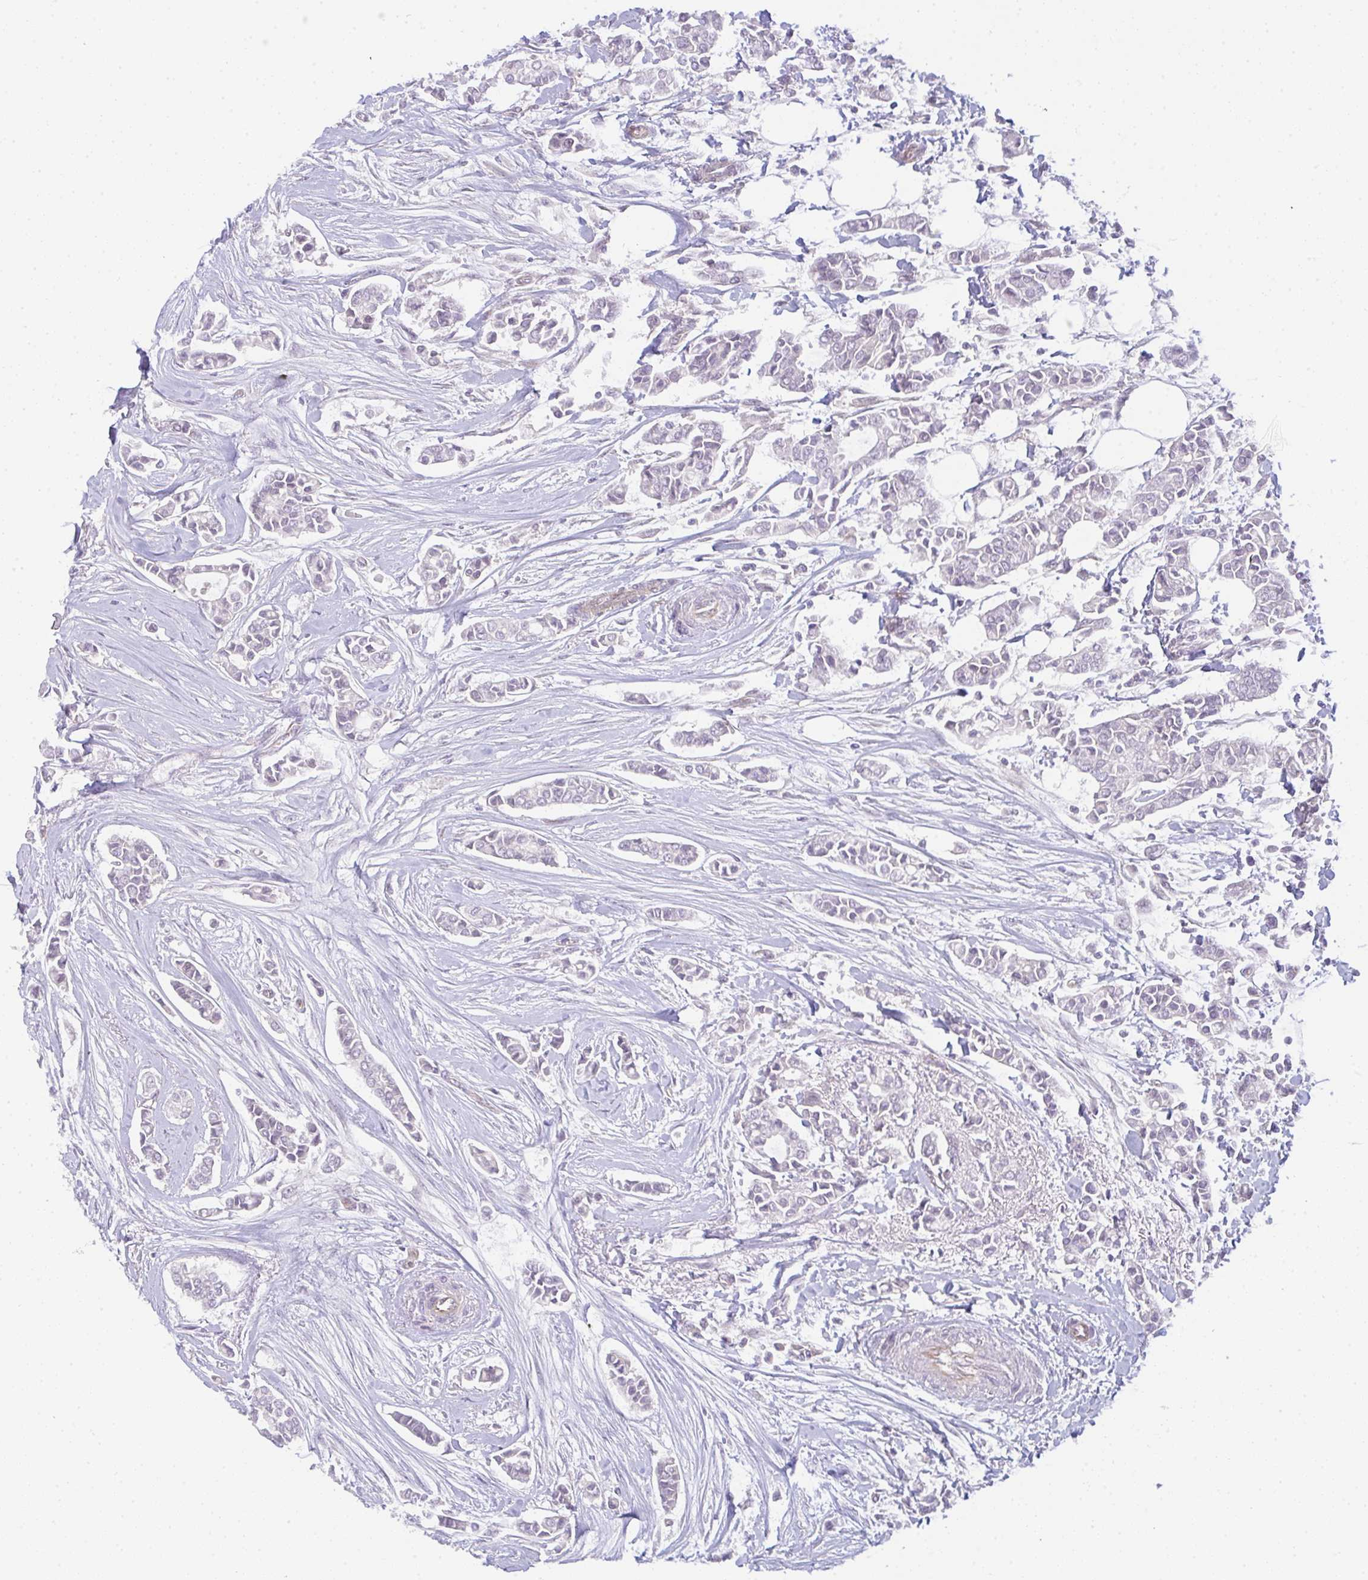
{"staining": {"intensity": "negative", "quantity": "none", "location": "none"}, "tissue": "breast cancer", "cell_type": "Tumor cells", "image_type": "cancer", "snomed": [{"axis": "morphology", "description": "Duct carcinoma"}, {"axis": "topography", "description": "Breast"}], "caption": "Immunohistochemistry histopathology image of infiltrating ductal carcinoma (breast) stained for a protein (brown), which reveals no staining in tumor cells.", "gene": "FILIP1", "patient": {"sex": "female", "age": 84}}